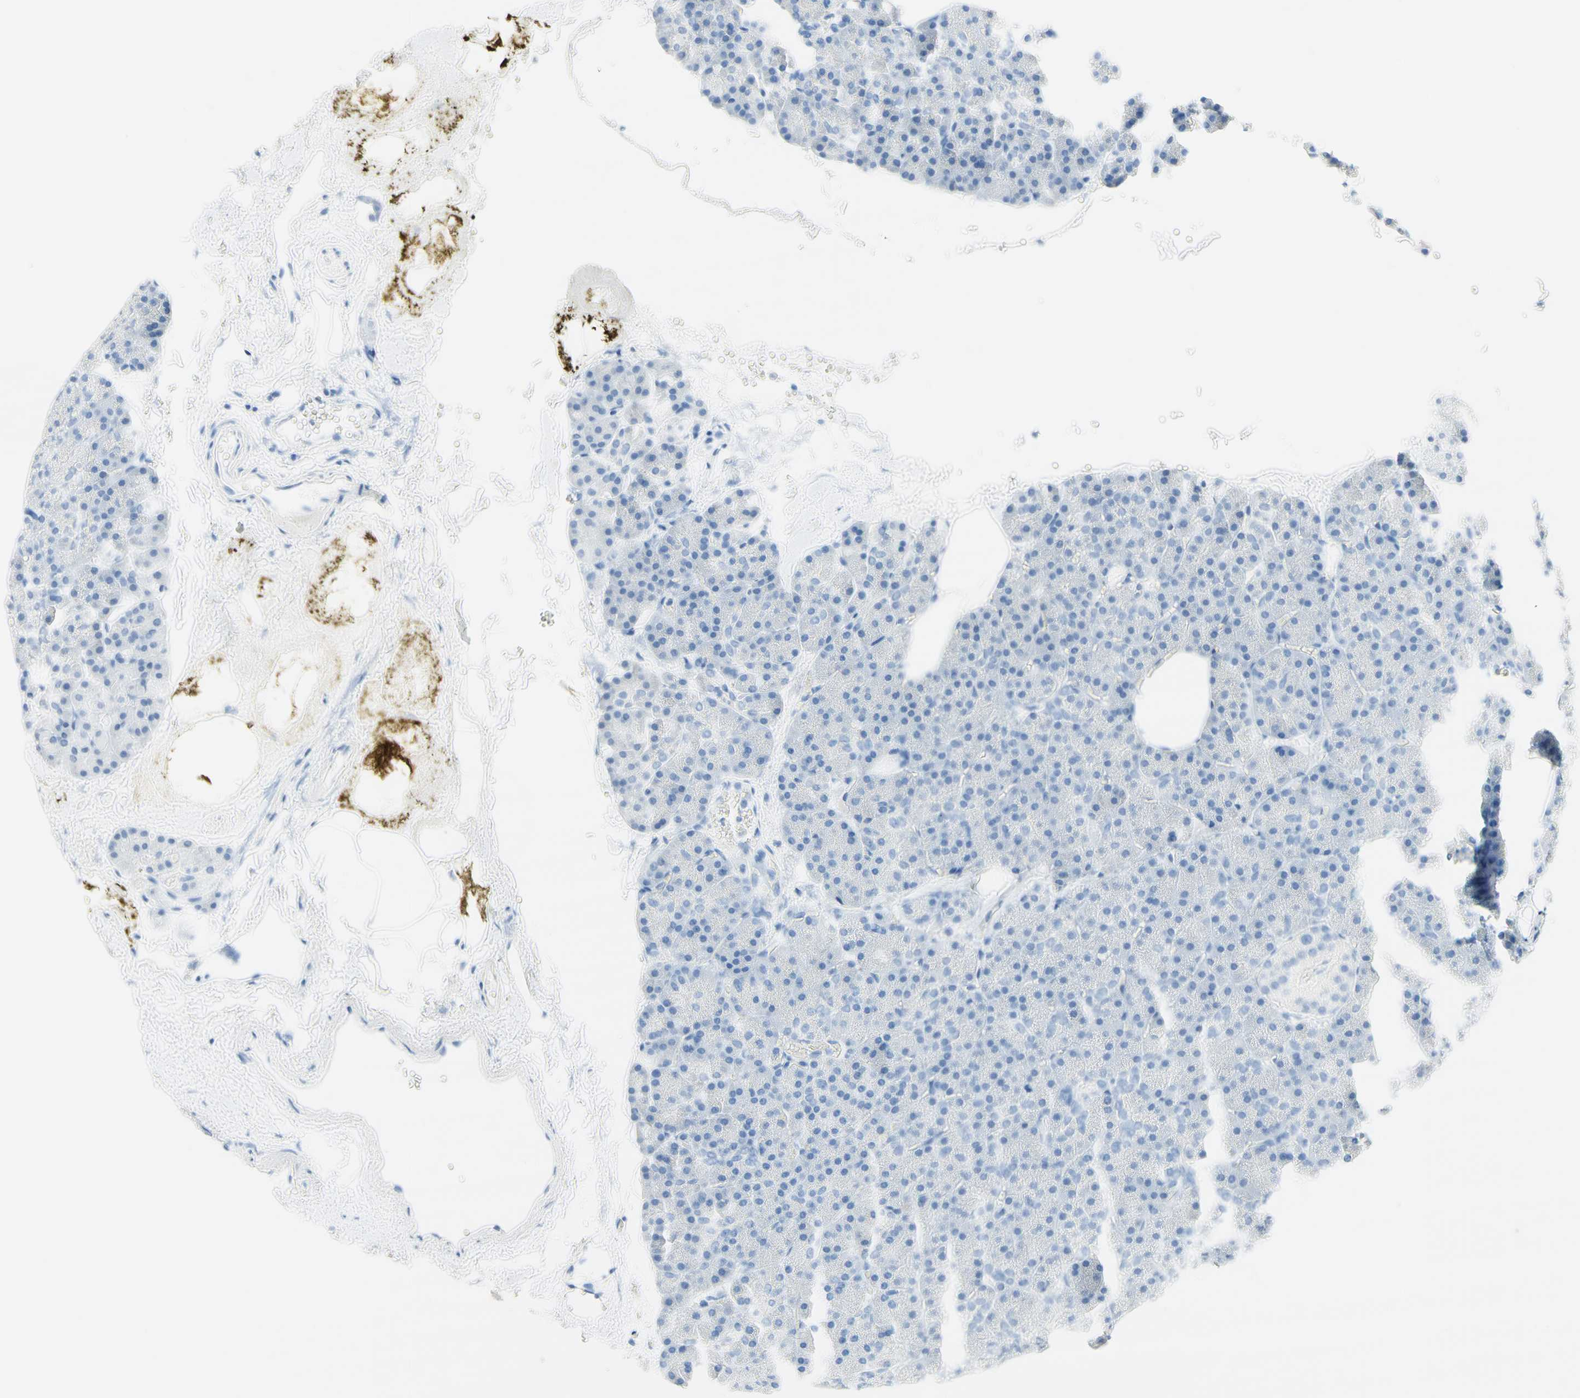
{"staining": {"intensity": "negative", "quantity": "none", "location": "none"}, "tissue": "pancreas", "cell_type": "Exocrine glandular cells", "image_type": "normal", "snomed": [{"axis": "morphology", "description": "Normal tissue, NOS"}, {"axis": "topography", "description": "Pancreas"}], "caption": "Exocrine glandular cells show no significant protein positivity in benign pancreas.", "gene": "IL6ST", "patient": {"sex": "female", "age": 35}}